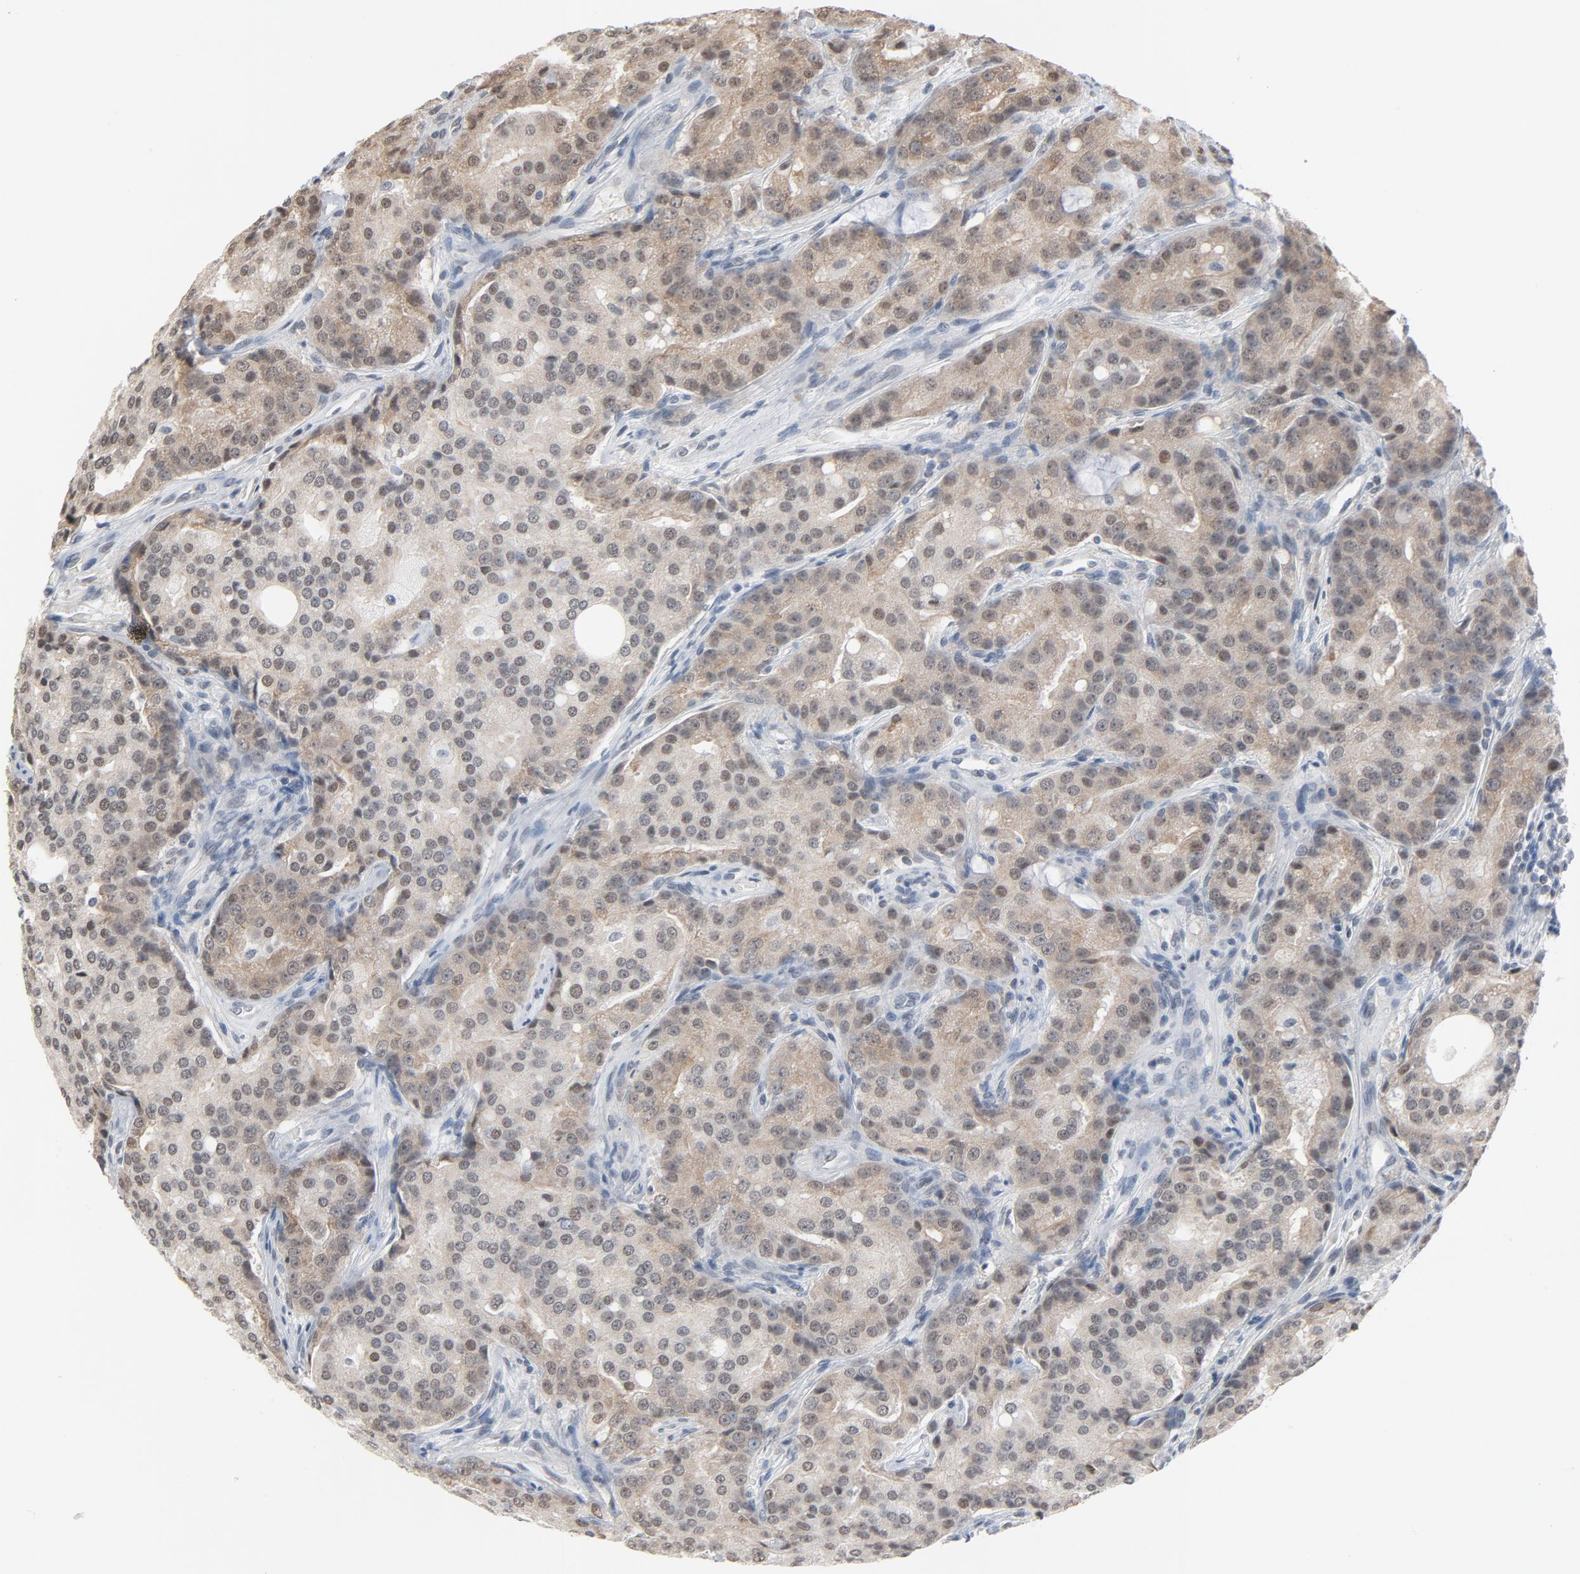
{"staining": {"intensity": "weak", "quantity": ">75%", "location": "cytoplasmic/membranous"}, "tissue": "prostate cancer", "cell_type": "Tumor cells", "image_type": "cancer", "snomed": [{"axis": "morphology", "description": "Adenocarcinoma, High grade"}, {"axis": "topography", "description": "Prostate"}], "caption": "Approximately >75% of tumor cells in human prostate cancer (adenocarcinoma (high-grade)) exhibit weak cytoplasmic/membranous protein staining as visualized by brown immunohistochemical staining.", "gene": "ITPR3", "patient": {"sex": "male", "age": 72}}